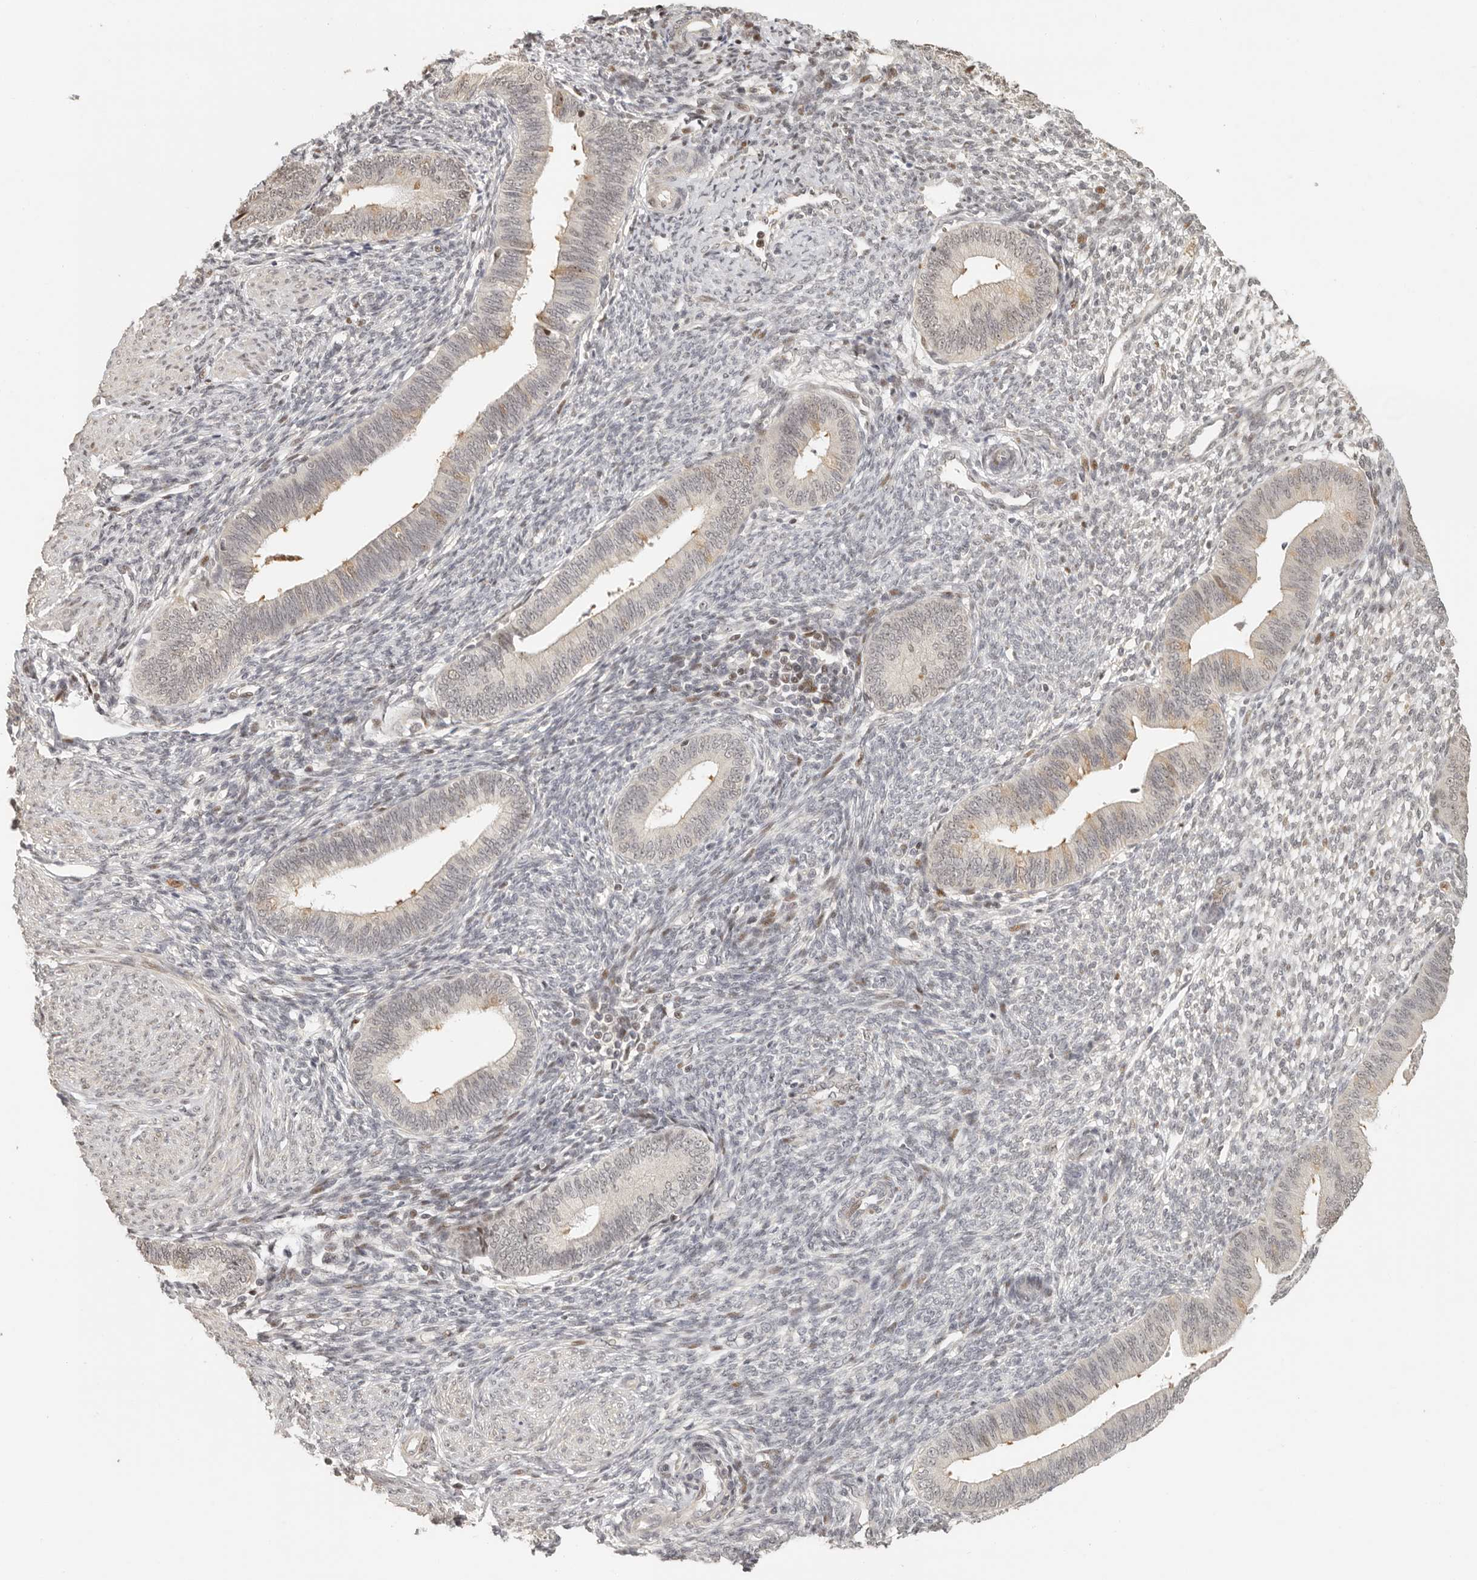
{"staining": {"intensity": "moderate", "quantity": "<25%", "location": "nuclear"}, "tissue": "endometrium", "cell_type": "Cells in endometrial stroma", "image_type": "normal", "snomed": [{"axis": "morphology", "description": "Normal tissue, NOS"}, {"axis": "topography", "description": "Endometrium"}], "caption": "A brown stain shows moderate nuclear expression of a protein in cells in endometrial stroma of benign endometrium.", "gene": "GPBP1L1", "patient": {"sex": "female", "age": 46}}